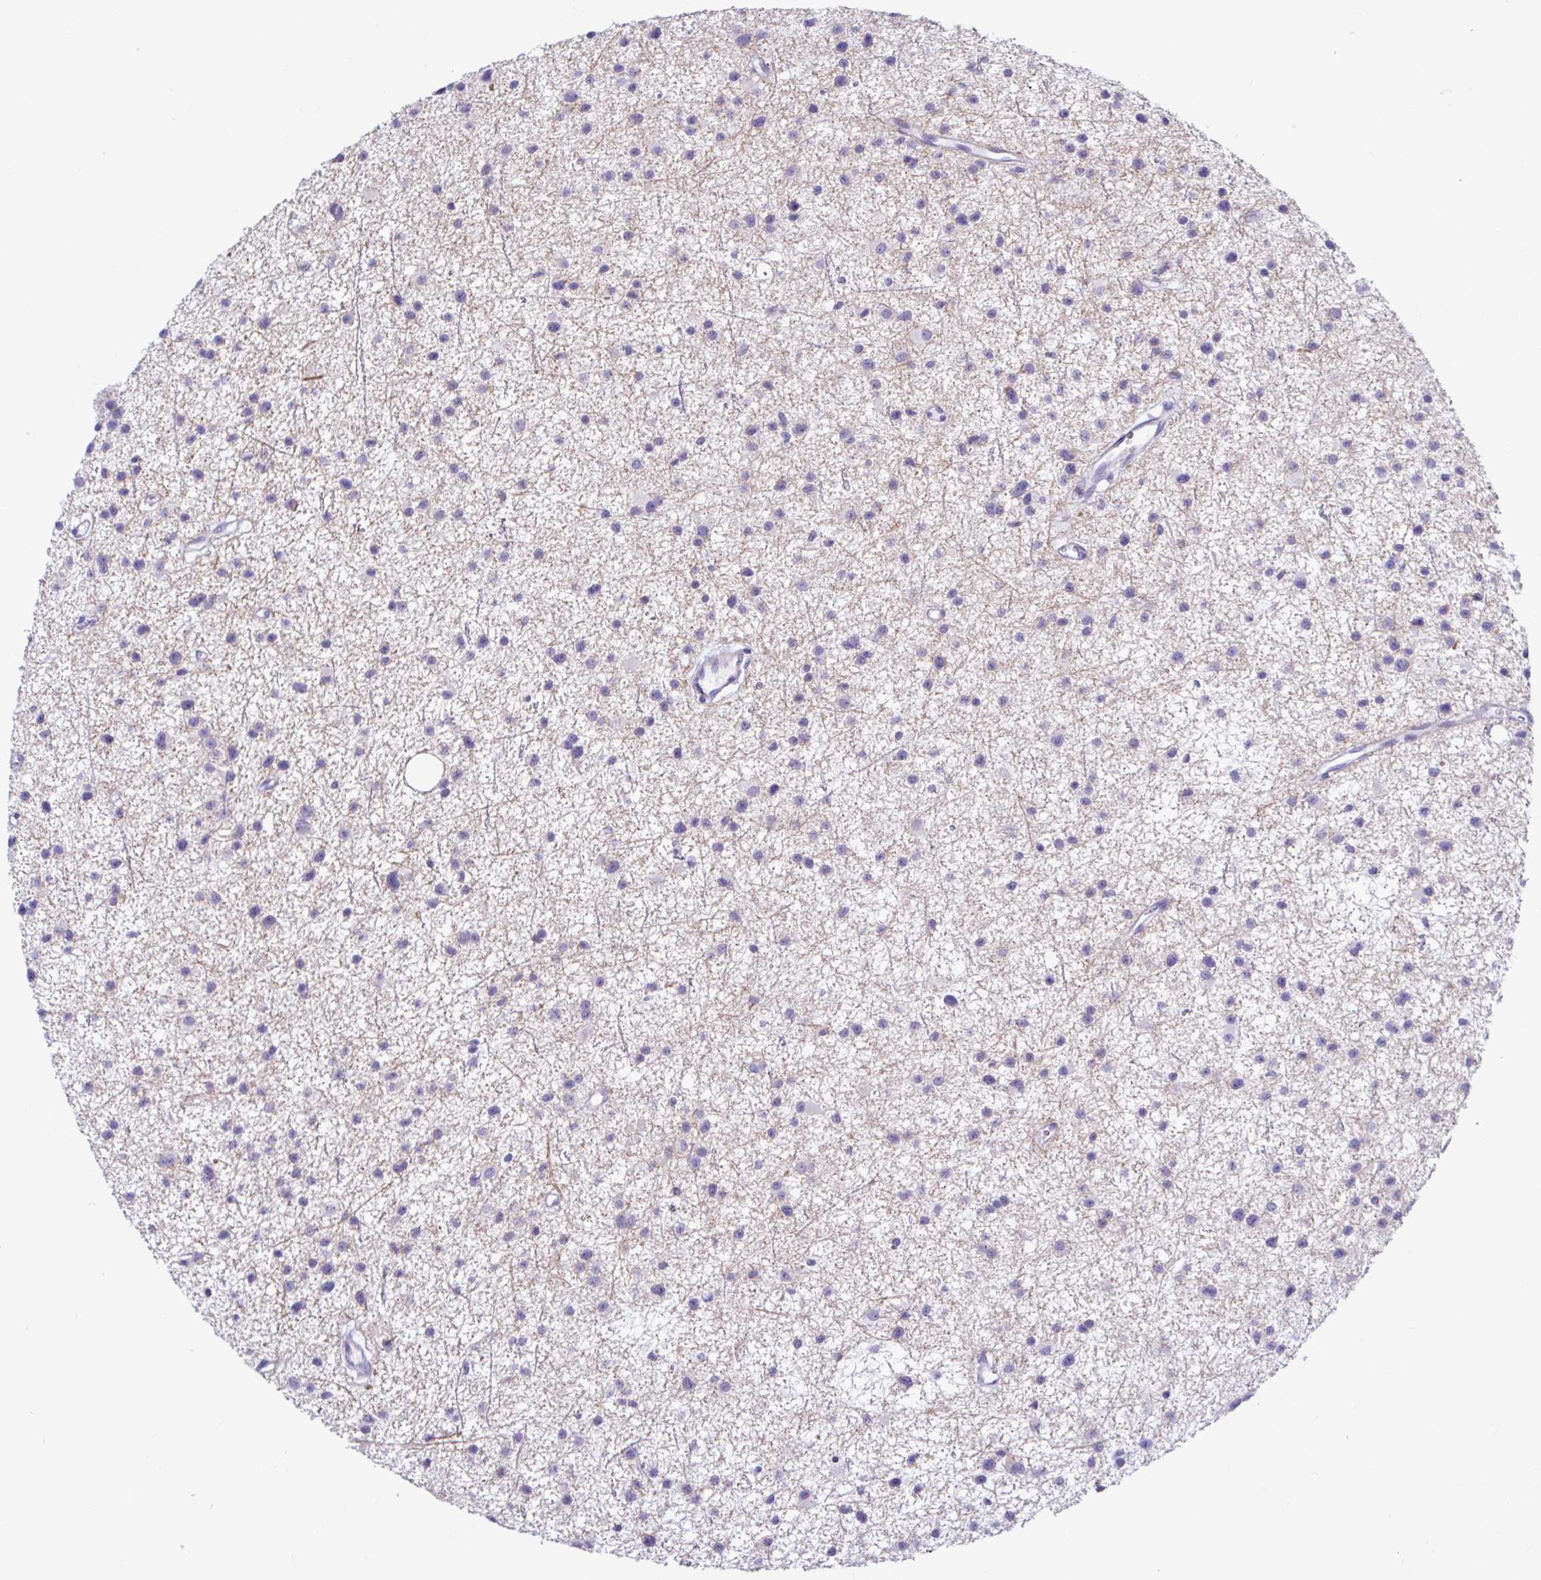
{"staining": {"intensity": "negative", "quantity": "none", "location": "none"}, "tissue": "glioma", "cell_type": "Tumor cells", "image_type": "cancer", "snomed": [{"axis": "morphology", "description": "Glioma, malignant, Low grade"}, {"axis": "topography", "description": "Brain"}], "caption": "DAB (3,3'-diaminobenzidine) immunohistochemical staining of low-grade glioma (malignant) demonstrates no significant expression in tumor cells.", "gene": "NBPF3", "patient": {"sex": "male", "age": 43}}